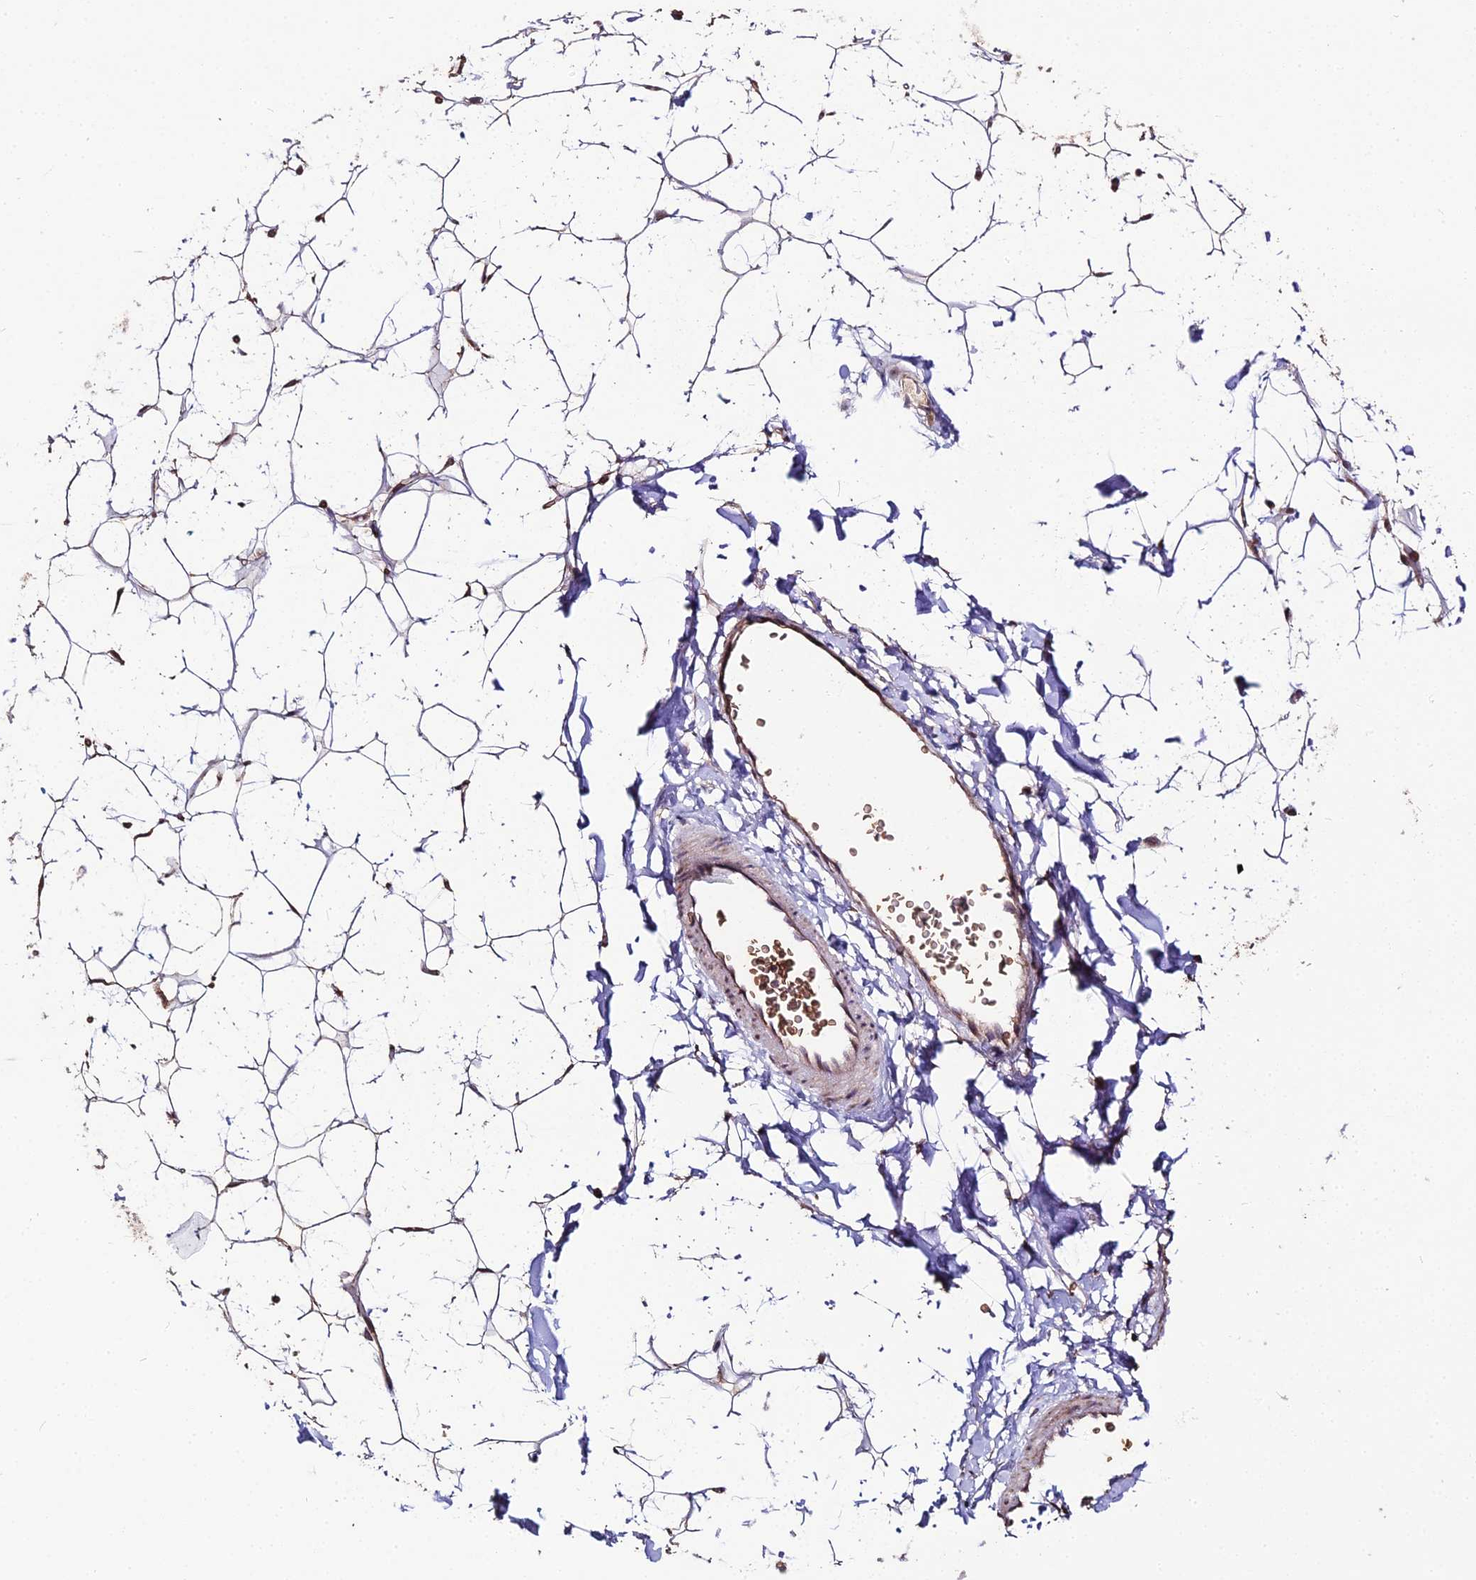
{"staining": {"intensity": "moderate", "quantity": ">75%", "location": "cytoplasmic/membranous,nuclear"}, "tissue": "adipose tissue", "cell_type": "Adipocytes", "image_type": "normal", "snomed": [{"axis": "morphology", "description": "Normal tissue, NOS"}, {"axis": "topography", "description": "Breast"}], "caption": "Protein analysis of benign adipose tissue exhibits moderate cytoplasmic/membranous,nuclear positivity in approximately >75% of adipocytes.", "gene": "ZDBF2", "patient": {"sex": "female", "age": 26}}